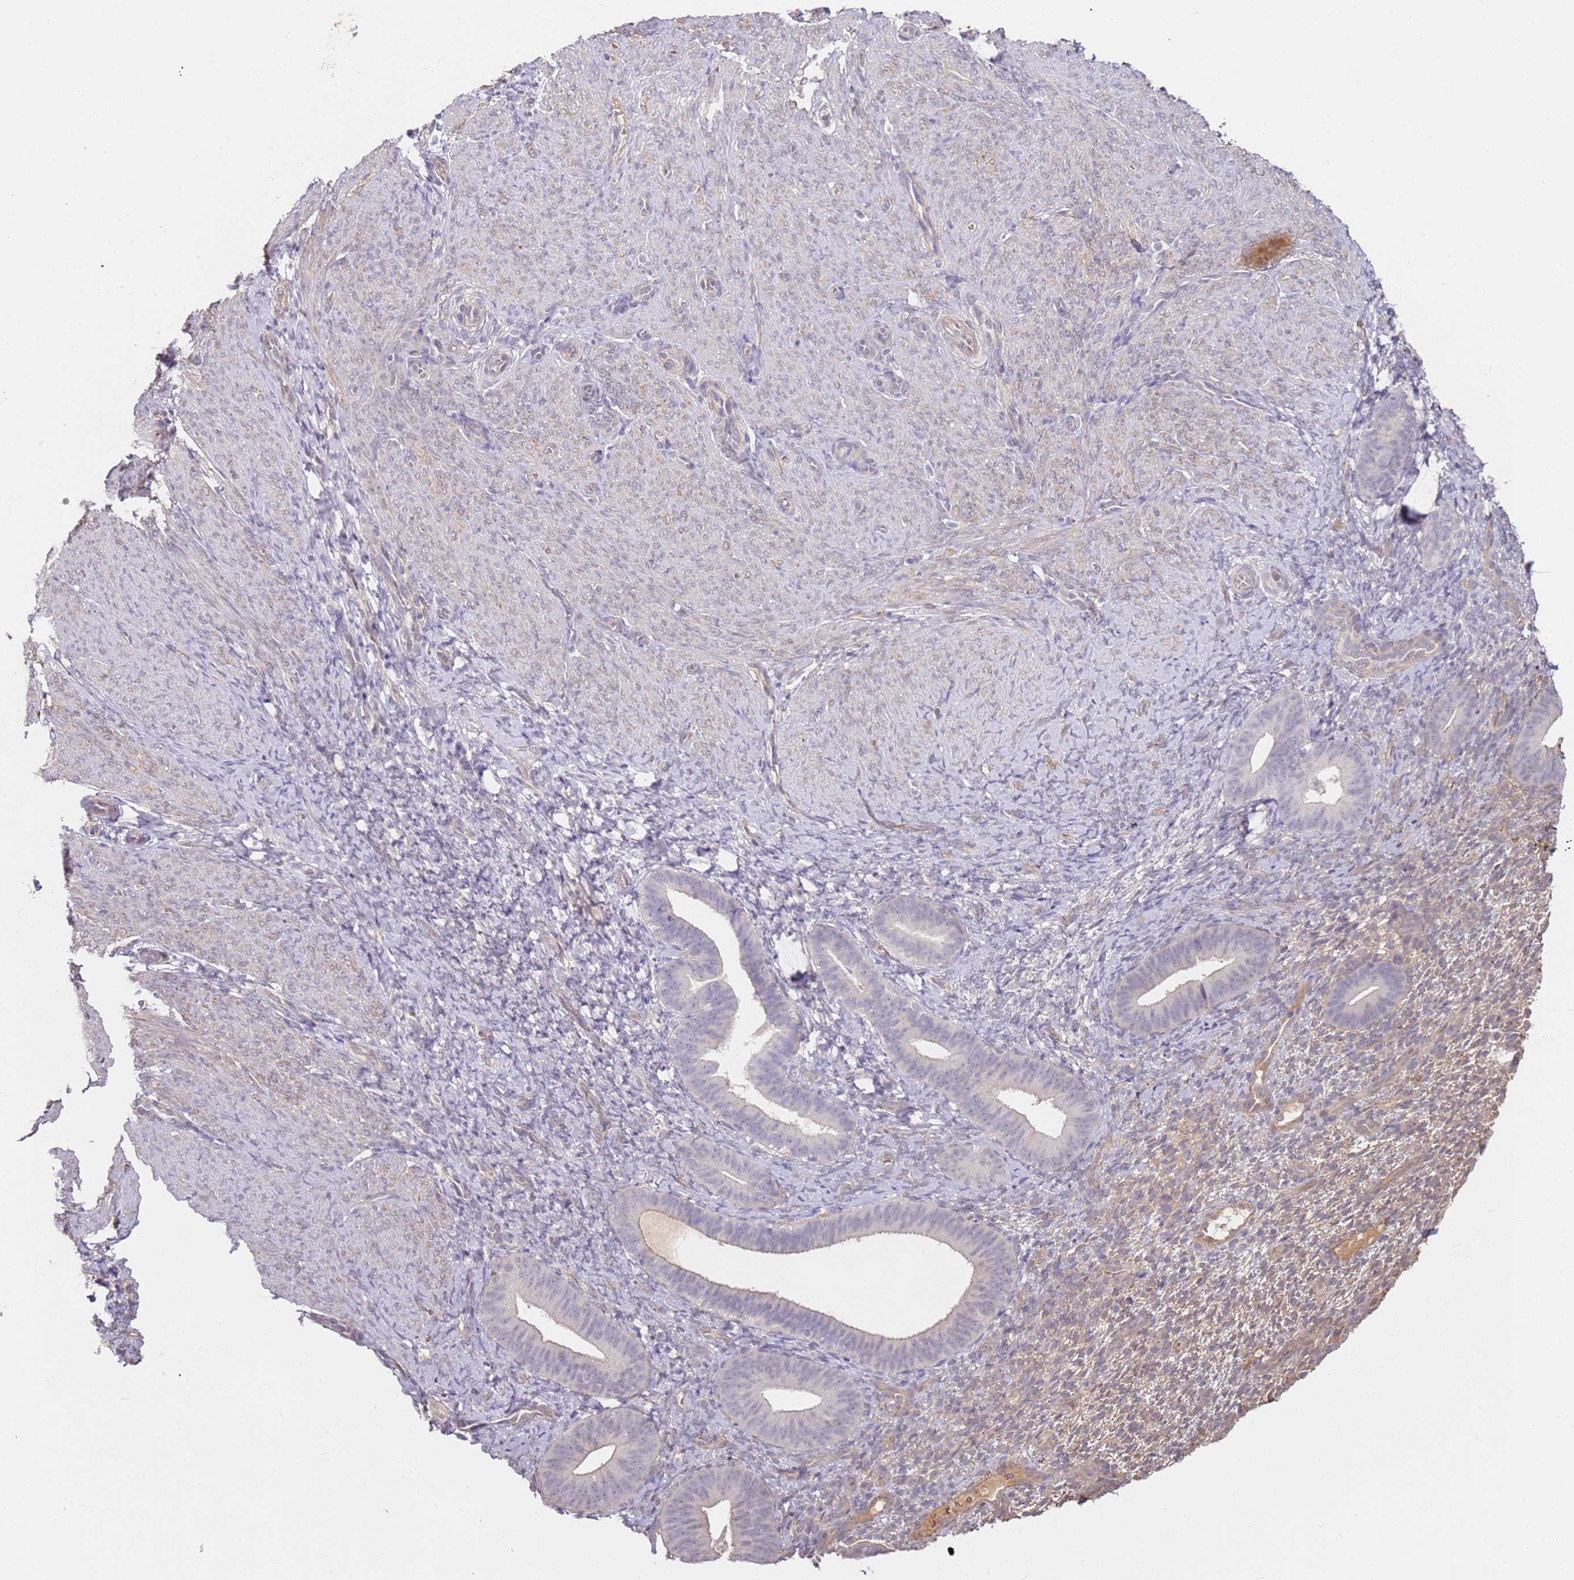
{"staining": {"intensity": "weak", "quantity": "<25%", "location": "cytoplasmic/membranous"}, "tissue": "endometrium", "cell_type": "Cells in endometrial stroma", "image_type": "normal", "snomed": [{"axis": "morphology", "description": "Normal tissue, NOS"}, {"axis": "topography", "description": "Endometrium"}], "caption": "Immunohistochemistry (IHC) image of benign human endometrium stained for a protein (brown), which displays no expression in cells in endometrial stroma. (Brightfield microscopy of DAB IHC at high magnification).", "gene": "WDR93", "patient": {"sex": "female", "age": 65}}